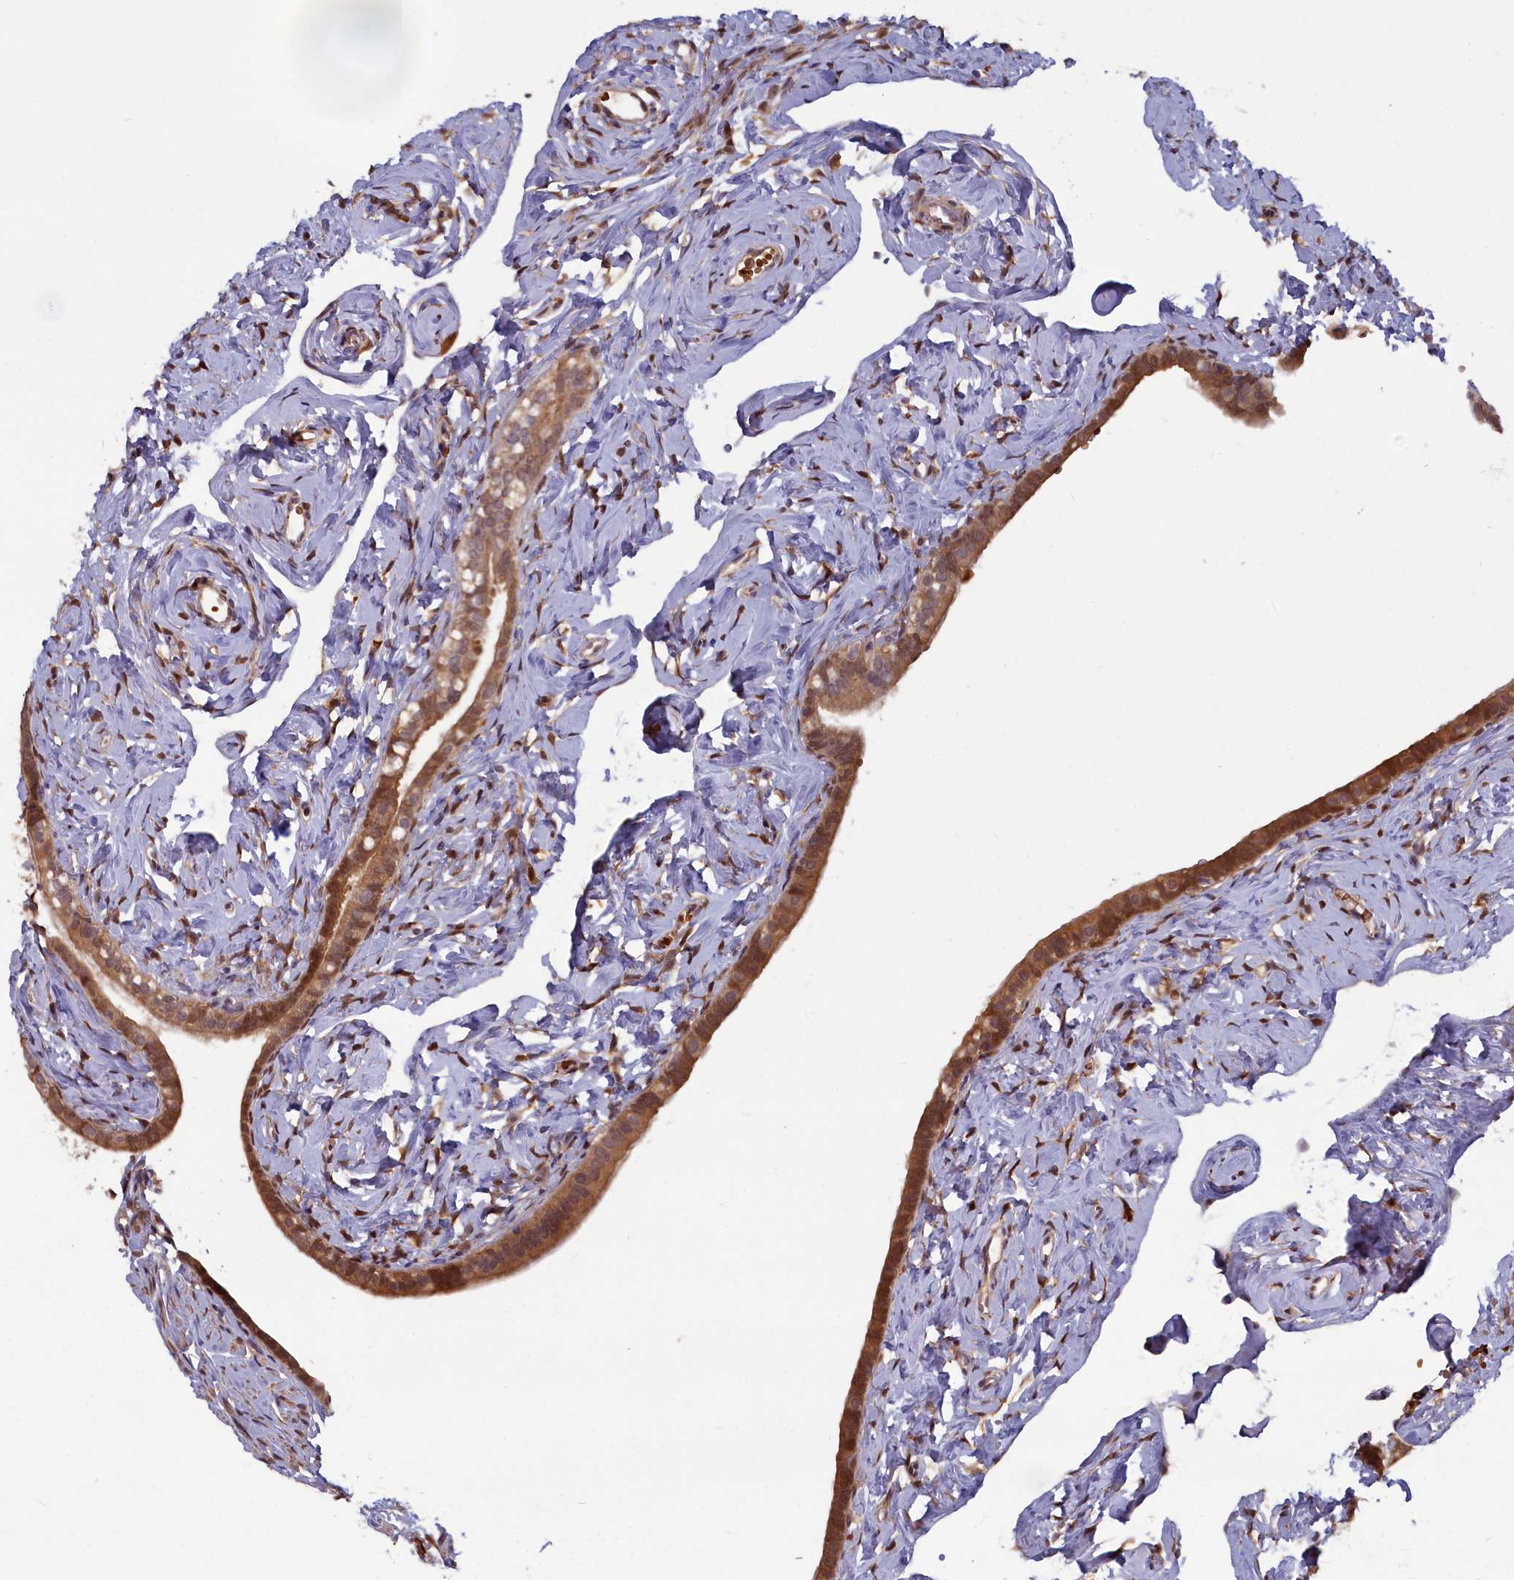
{"staining": {"intensity": "moderate", "quantity": "25%-75%", "location": "cytoplasmic/membranous,nuclear"}, "tissue": "fallopian tube", "cell_type": "Glandular cells", "image_type": "normal", "snomed": [{"axis": "morphology", "description": "Normal tissue, NOS"}, {"axis": "topography", "description": "Fallopian tube"}], "caption": "Protein analysis of normal fallopian tube demonstrates moderate cytoplasmic/membranous,nuclear positivity in about 25%-75% of glandular cells.", "gene": "BLVRB", "patient": {"sex": "female", "age": 66}}